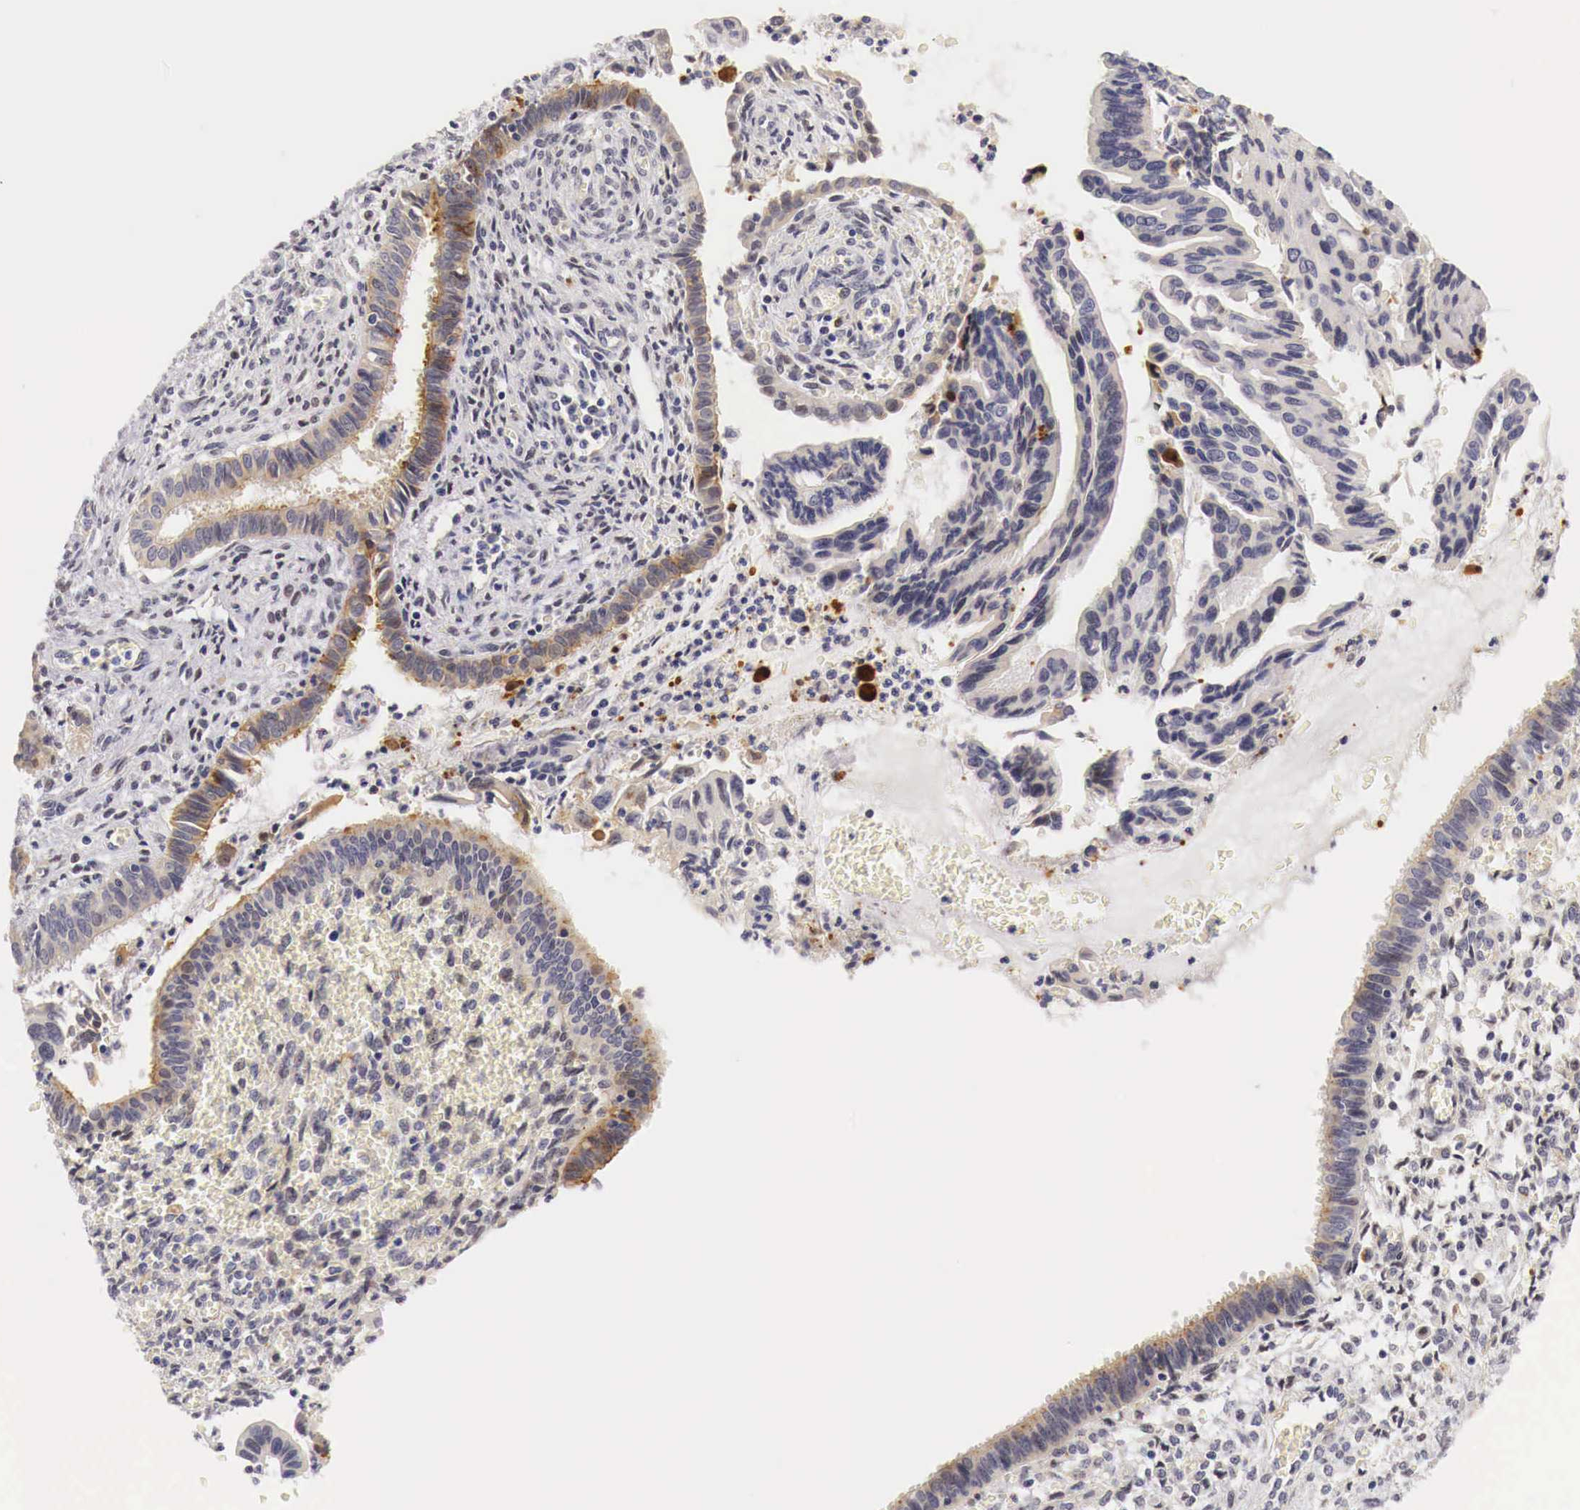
{"staining": {"intensity": "weak", "quantity": "<25%", "location": "cytoplasmic/membranous"}, "tissue": "cervical cancer", "cell_type": "Tumor cells", "image_type": "cancer", "snomed": [{"axis": "morphology", "description": "Normal tissue, NOS"}, {"axis": "morphology", "description": "Adenocarcinoma, NOS"}, {"axis": "topography", "description": "Cervix"}], "caption": "A histopathology image of cervical cancer (adenocarcinoma) stained for a protein shows no brown staining in tumor cells.", "gene": "CASP3", "patient": {"sex": "female", "age": 34}}